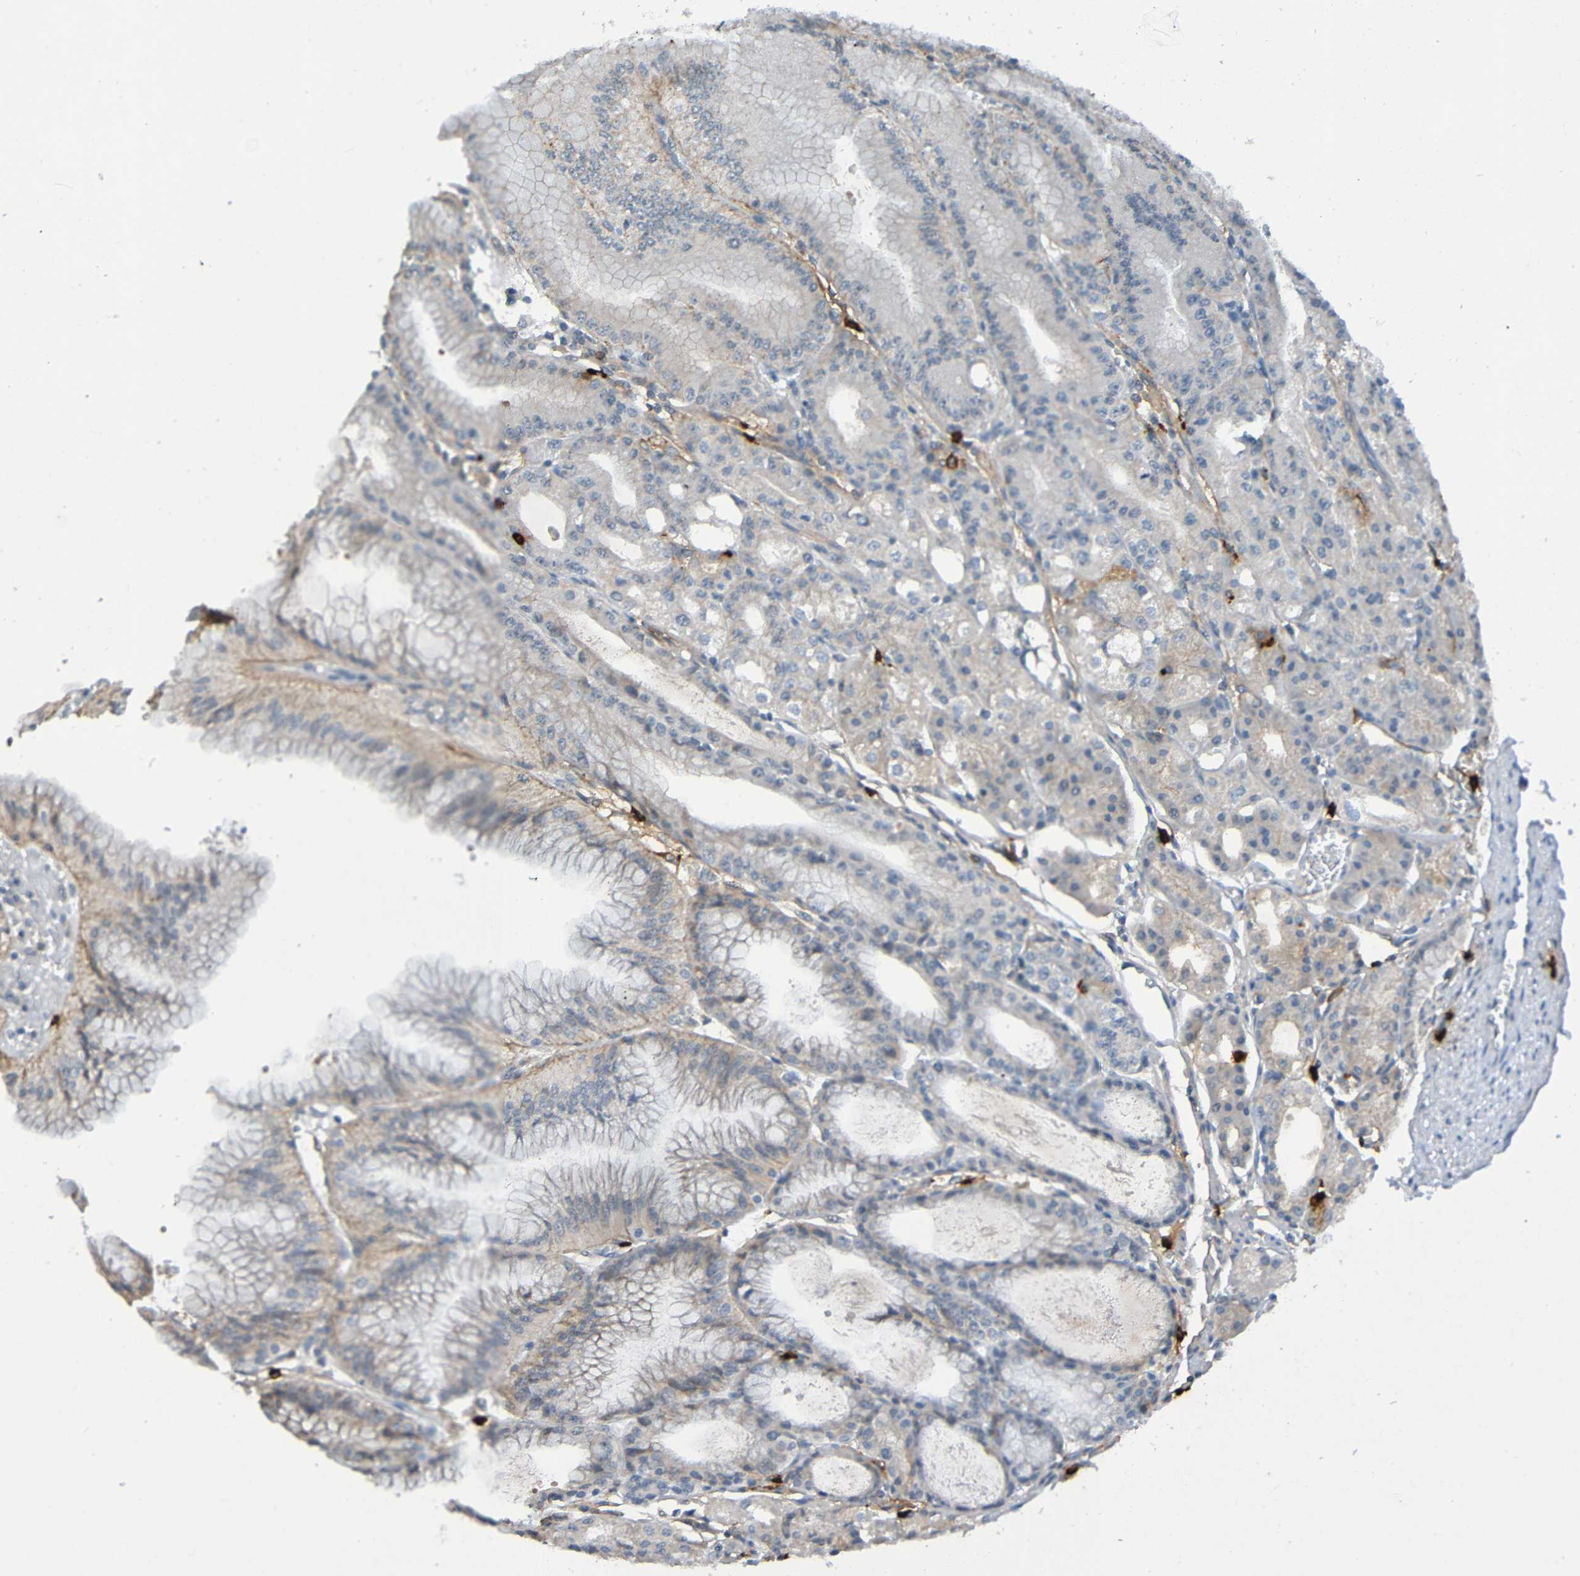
{"staining": {"intensity": "weak", "quantity": "25%-75%", "location": "cytoplasmic/membranous"}, "tissue": "stomach", "cell_type": "Glandular cells", "image_type": "normal", "snomed": [{"axis": "morphology", "description": "Normal tissue, NOS"}, {"axis": "topography", "description": "Stomach, lower"}], "caption": "This photomicrograph shows IHC staining of normal human stomach, with low weak cytoplasmic/membranous staining in about 25%-75% of glandular cells.", "gene": "C3AR1", "patient": {"sex": "male", "age": 71}}